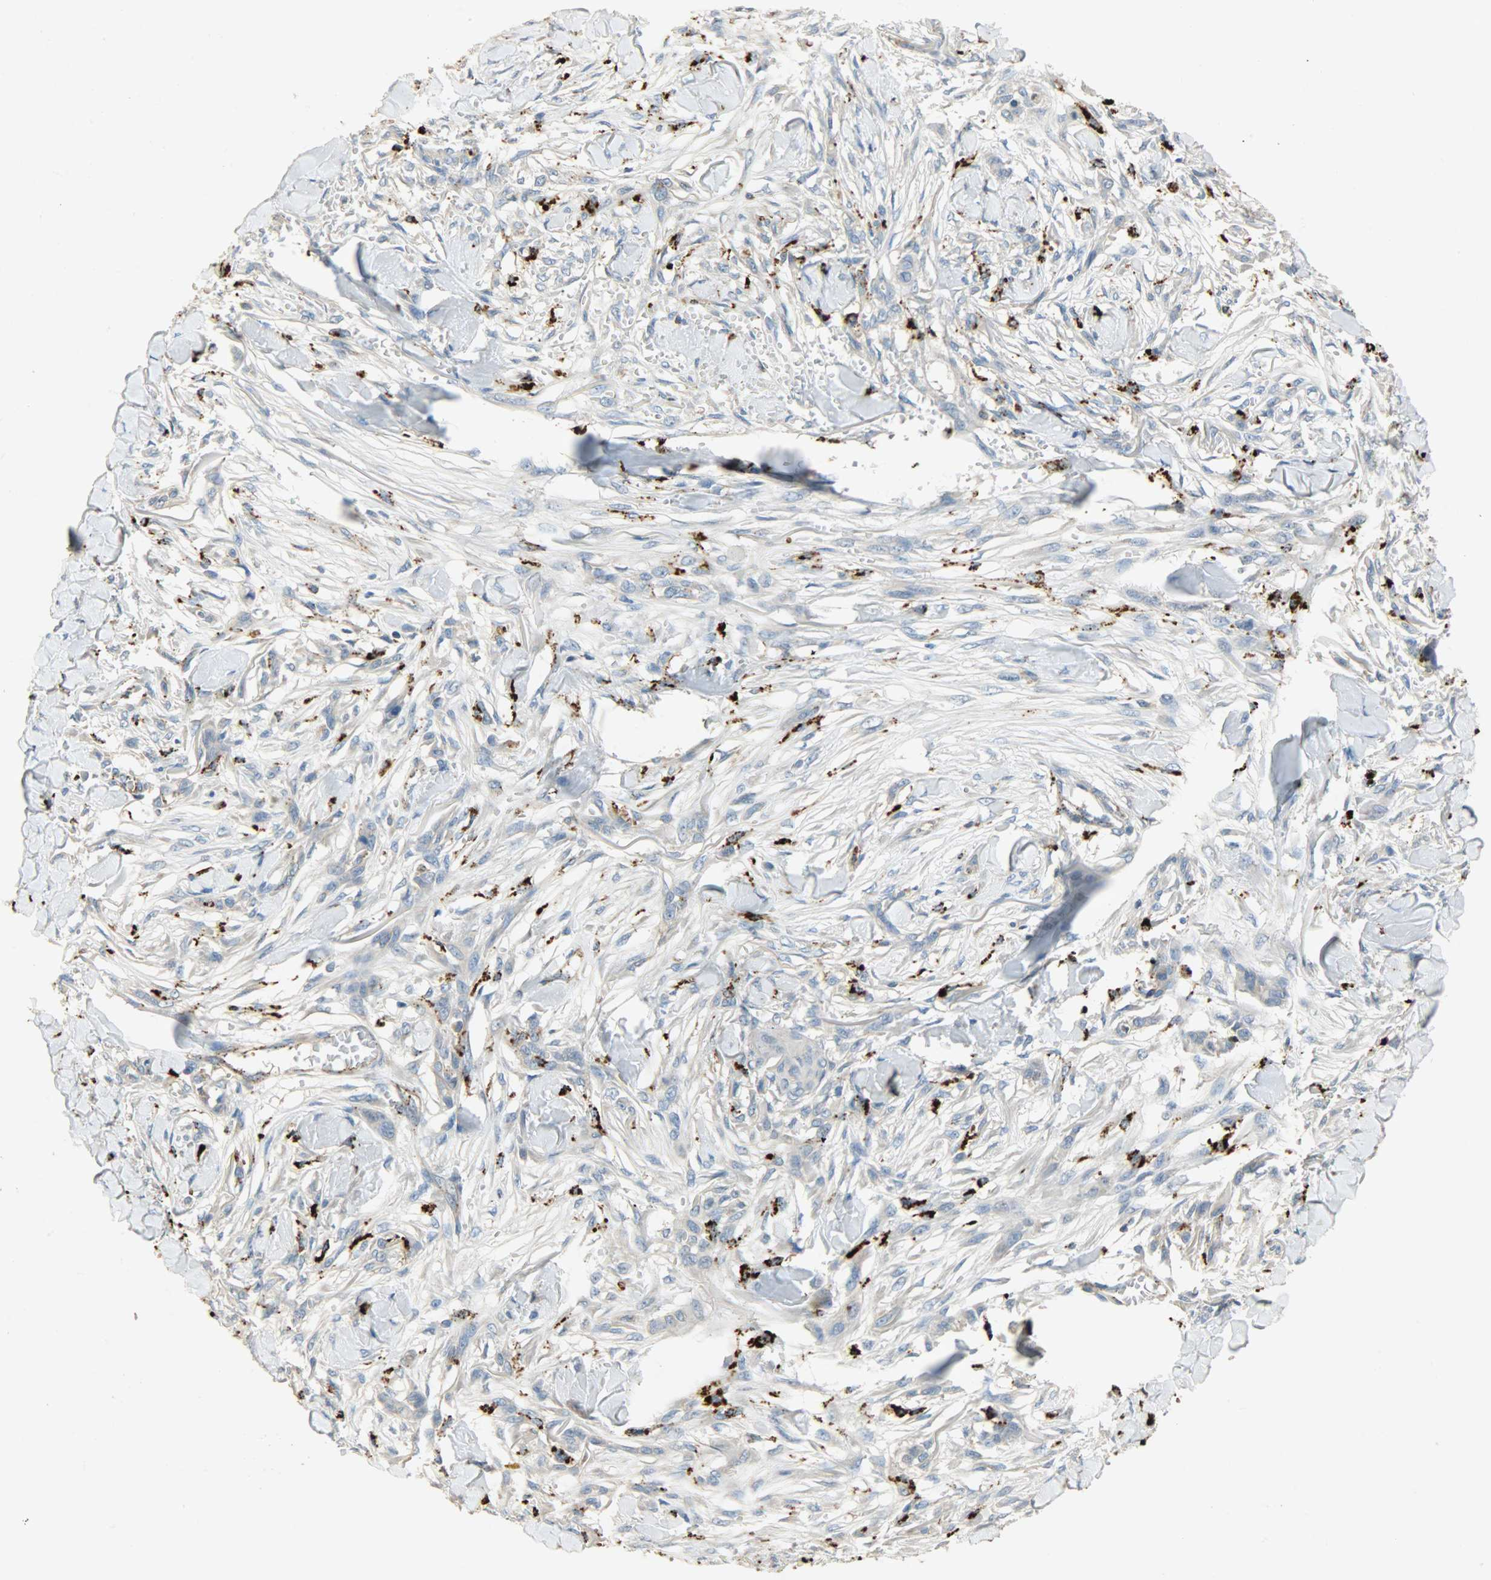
{"staining": {"intensity": "weak", "quantity": "<25%", "location": "cytoplasmic/membranous"}, "tissue": "skin cancer", "cell_type": "Tumor cells", "image_type": "cancer", "snomed": [{"axis": "morphology", "description": "Normal tissue, NOS"}, {"axis": "morphology", "description": "Squamous cell carcinoma, NOS"}, {"axis": "topography", "description": "Skin"}], "caption": "DAB immunohistochemical staining of skin squamous cell carcinoma displays no significant expression in tumor cells.", "gene": "ASAH1", "patient": {"sex": "female", "age": 59}}